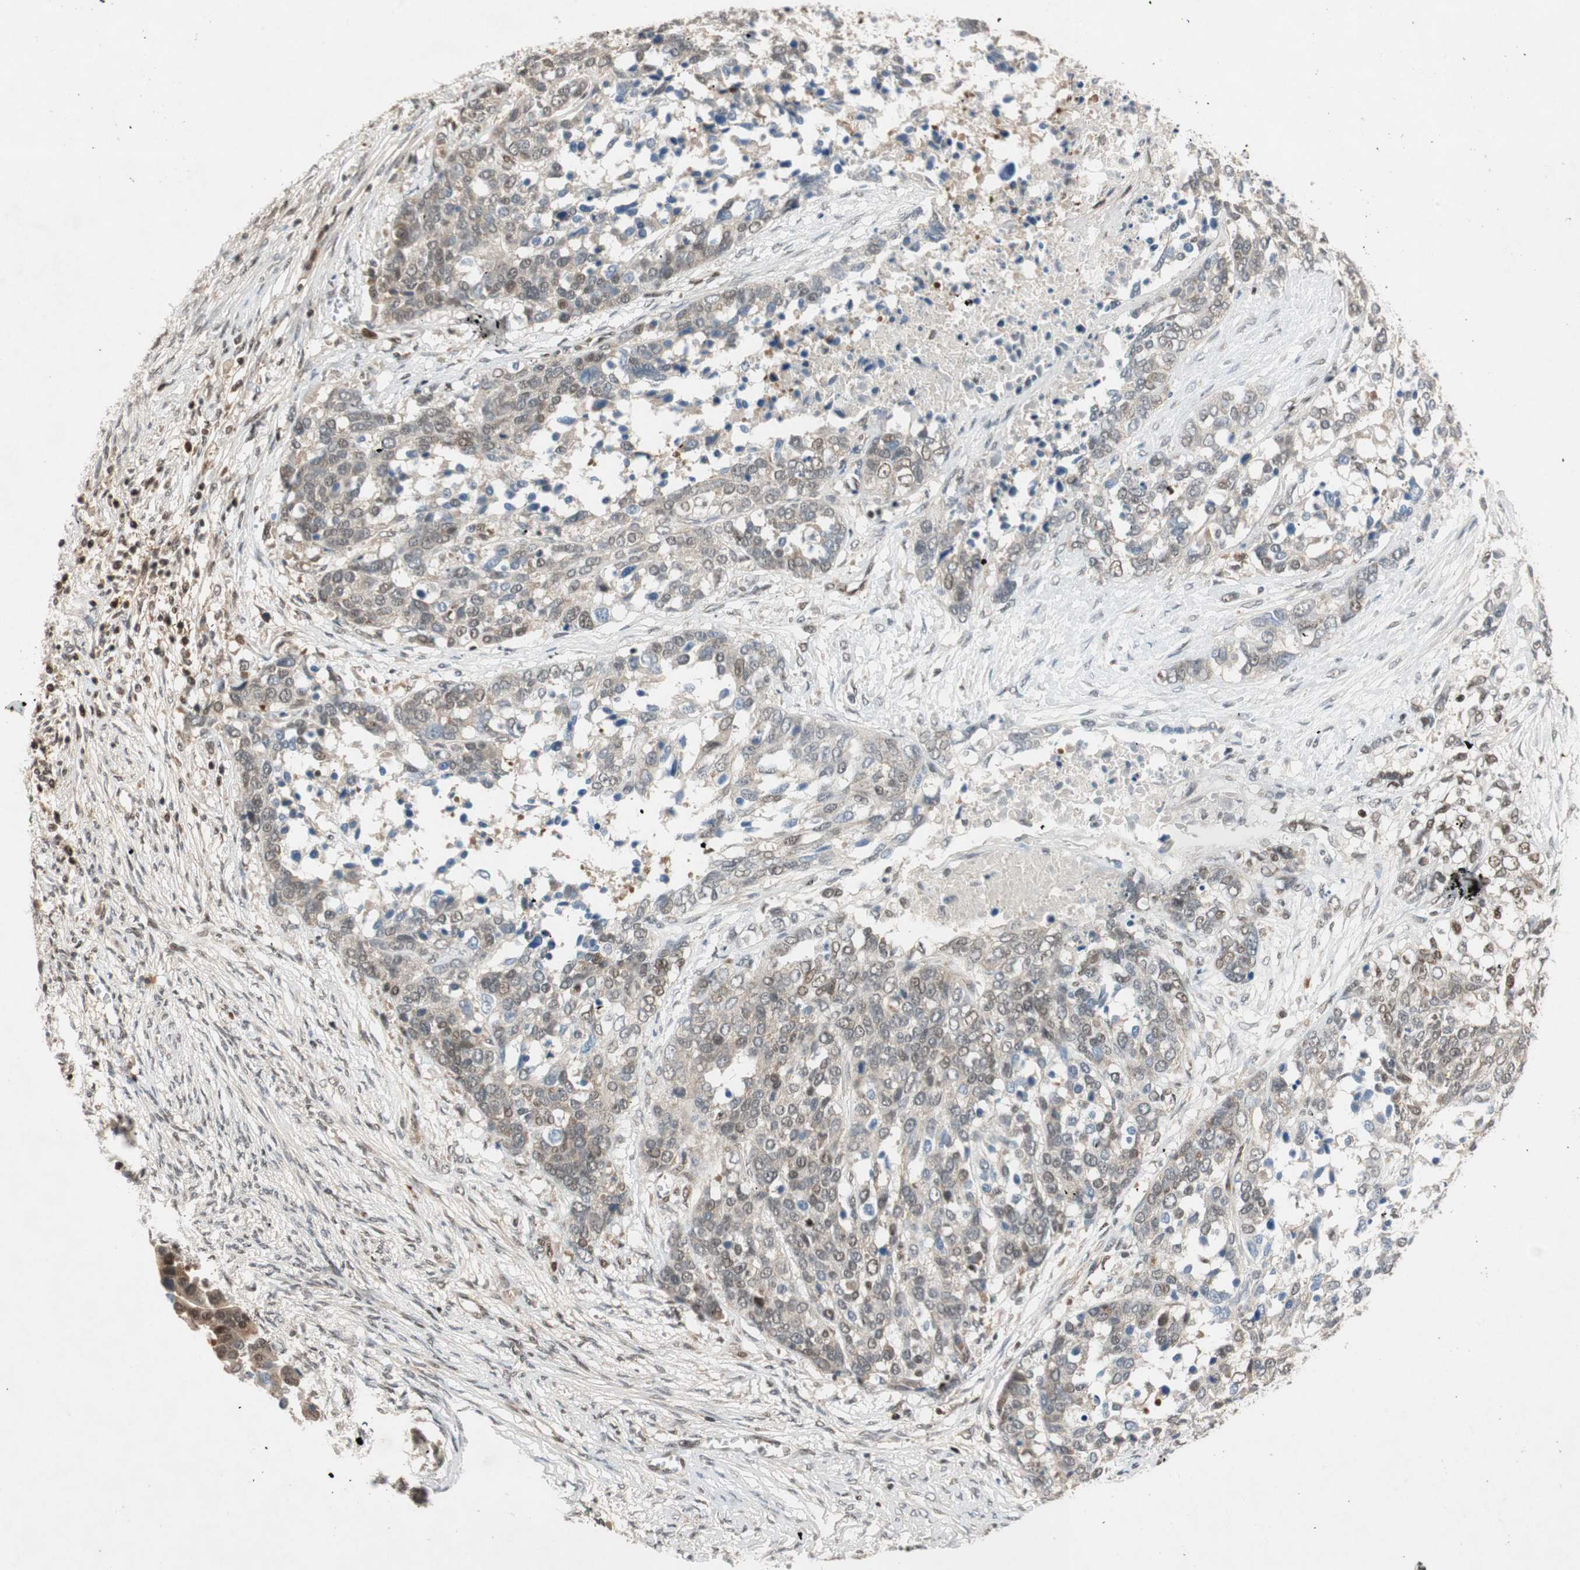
{"staining": {"intensity": "weak", "quantity": "<25%", "location": "nuclear"}, "tissue": "ovarian cancer", "cell_type": "Tumor cells", "image_type": "cancer", "snomed": [{"axis": "morphology", "description": "Cystadenocarcinoma, serous, NOS"}, {"axis": "topography", "description": "Ovary"}], "caption": "DAB immunohistochemical staining of human ovarian cancer (serous cystadenocarcinoma) reveals no significant positivity in tumor cells.", "gene": "NCBP3", "patient": {"sex": "female", "age": 44}}